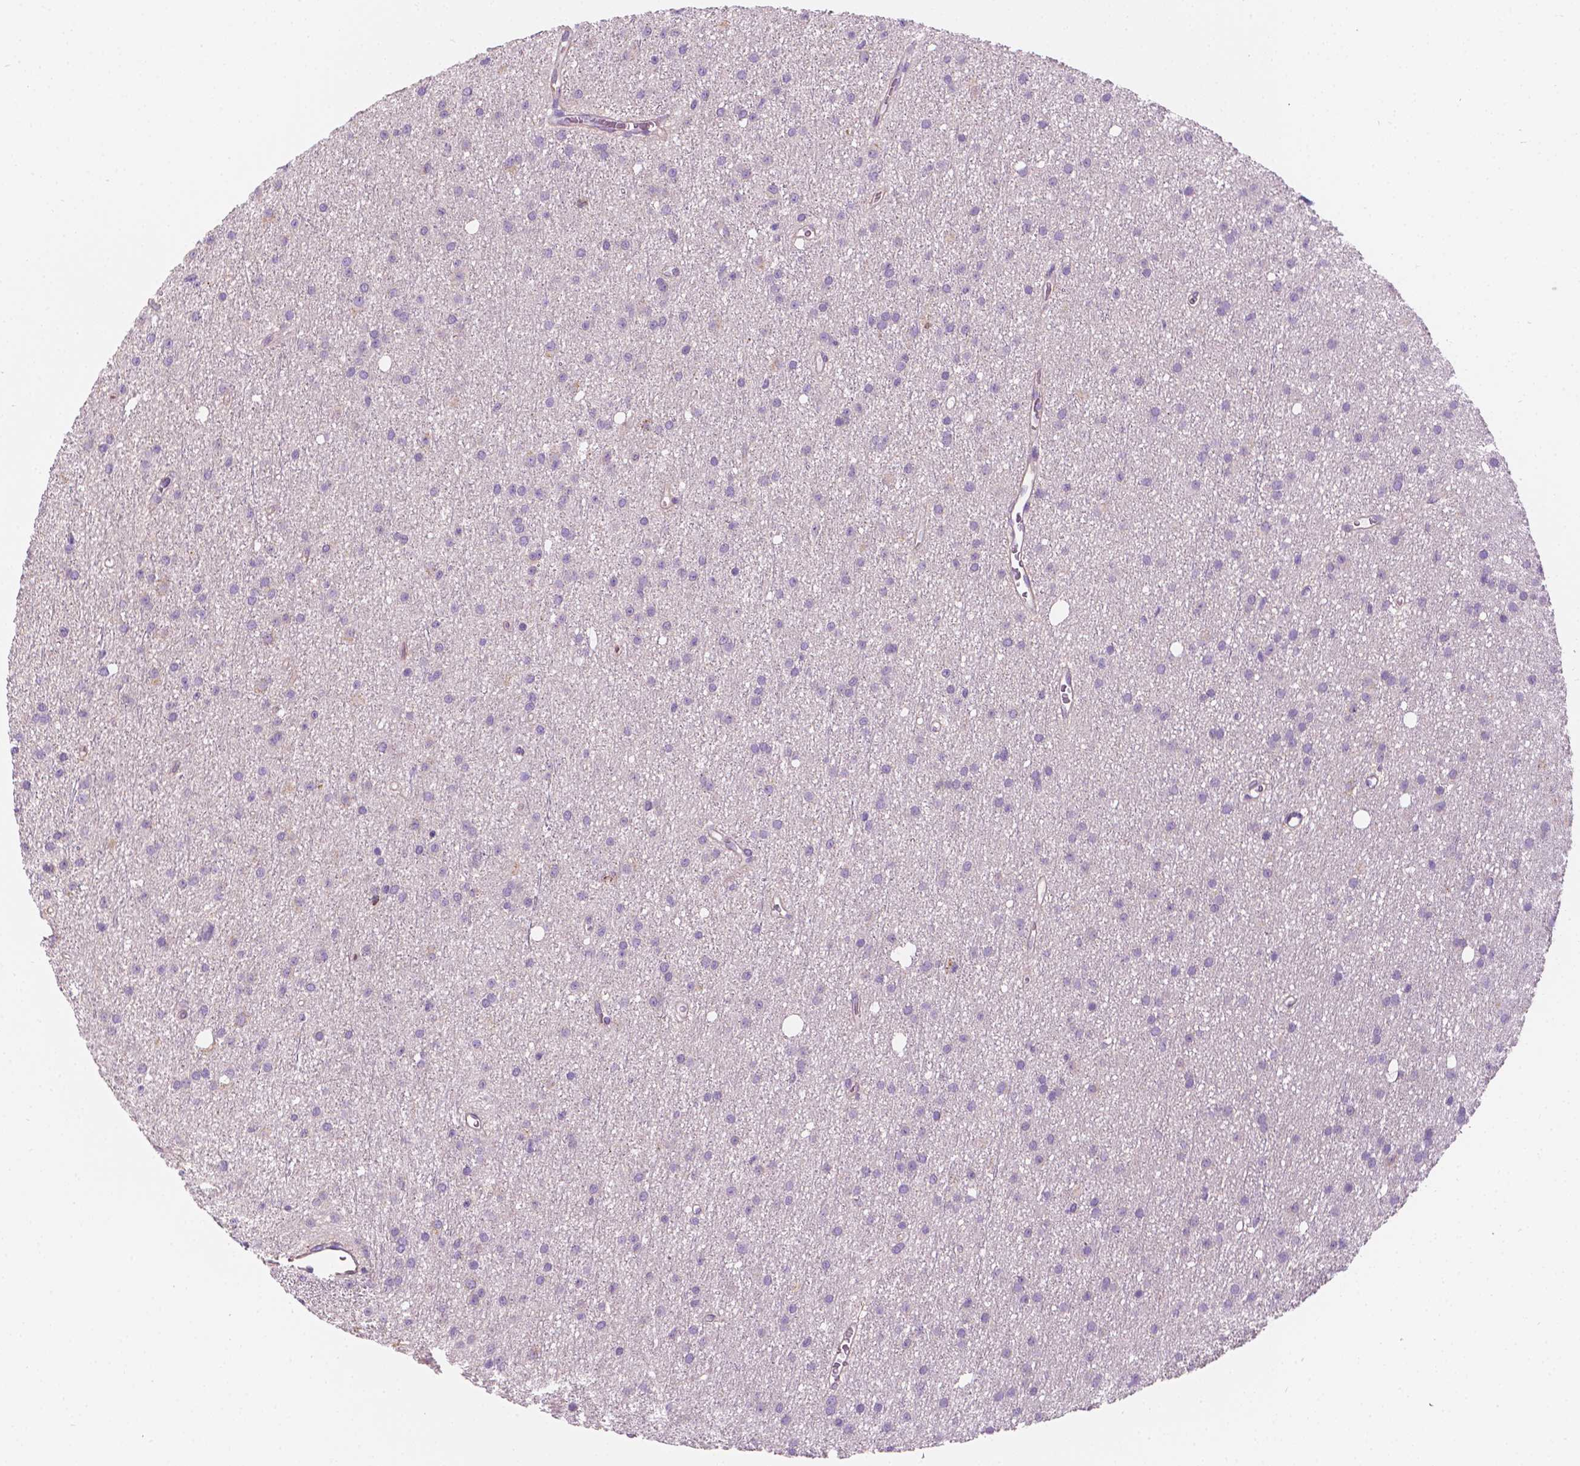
{"staining": {"intensity": "negative", "quantity": "none", "location": "none"}, "tissue": "glioma", "cell_type": "Tumor cells", "image_type": "cancer", "snomed": [{"axis": "morphology", "description": "Glioma, malignant, Low grade"}, {"axis": "topography", "description": "Brain"}], "caption": "Immunohistochemistry (IHC) photomicrograph of neoplastic tissue: human malignant glioma (low-grade) stained with DAB shows no significant protein positivity in tumor cells. The staining was performed using DAB (3,3'-diaminobenzidine) to visualize the protein expression in brown, while the nuclei were stained in blue with hematoxylin (Magnification: 20x).", "gene": "NOS1AP", "patient": {"sex": "male", "age": 27}}